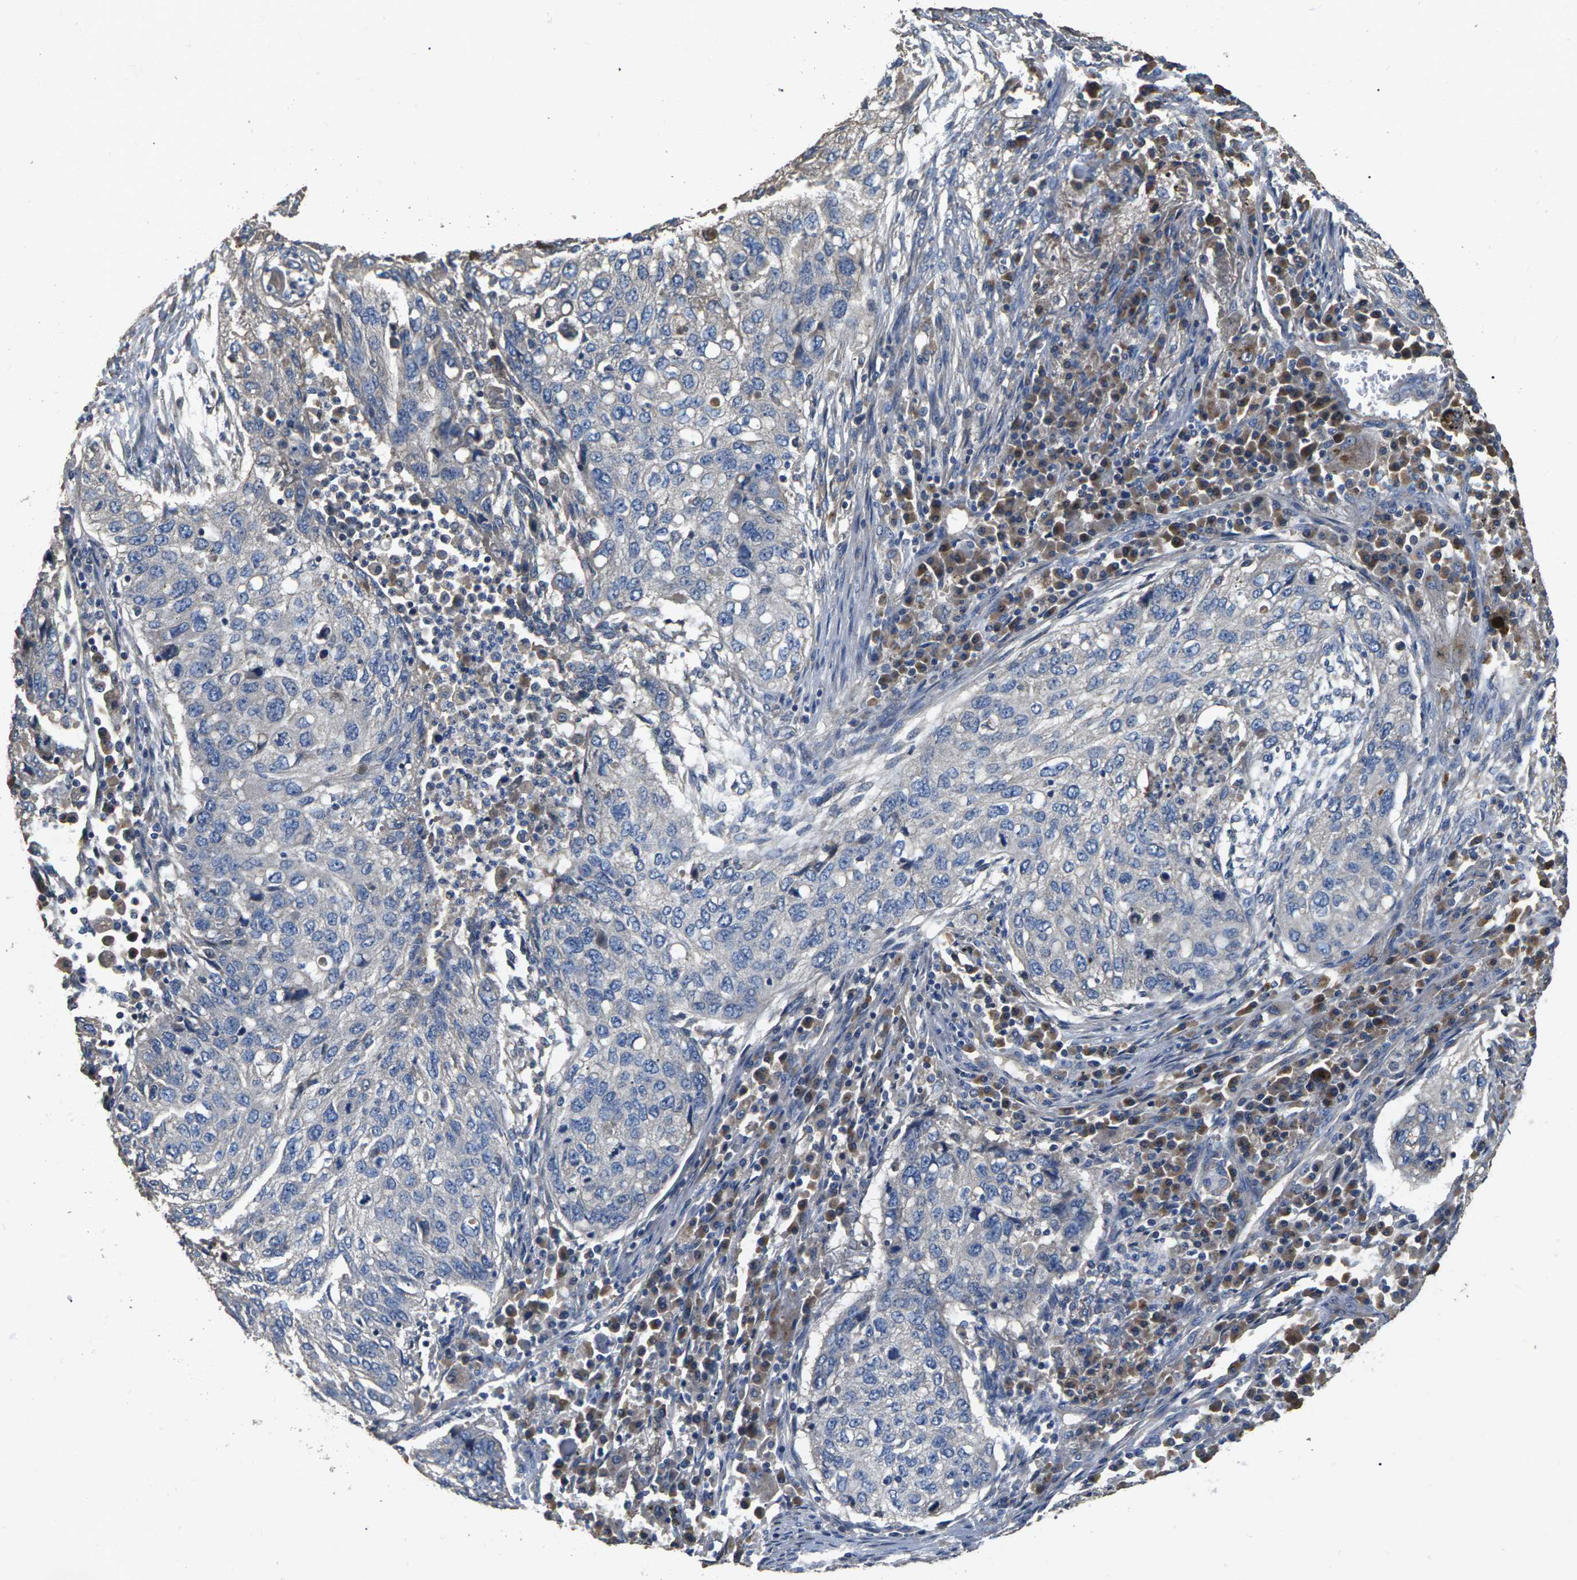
{"staining": {"intensity": "negative", "quantity": "none", "location": "none"}, "tissue": "lung cancer", "cell_type": "Tumor cells", "image_type": "cancer", "snomed": [{"axis": "morphology", "description": "Squamous cell carcinoma, NOS"}, {"axis": "topography", "description": "Lung"}], "caption": "DAB (3,3'-diaminobenzidine) immunohistochemical staining of lung squamous cell carcinoma reveals no significant positivity in tumor cells.", "gene": "B4GAT1", "patient": {"sex": "female", "age": 63}}